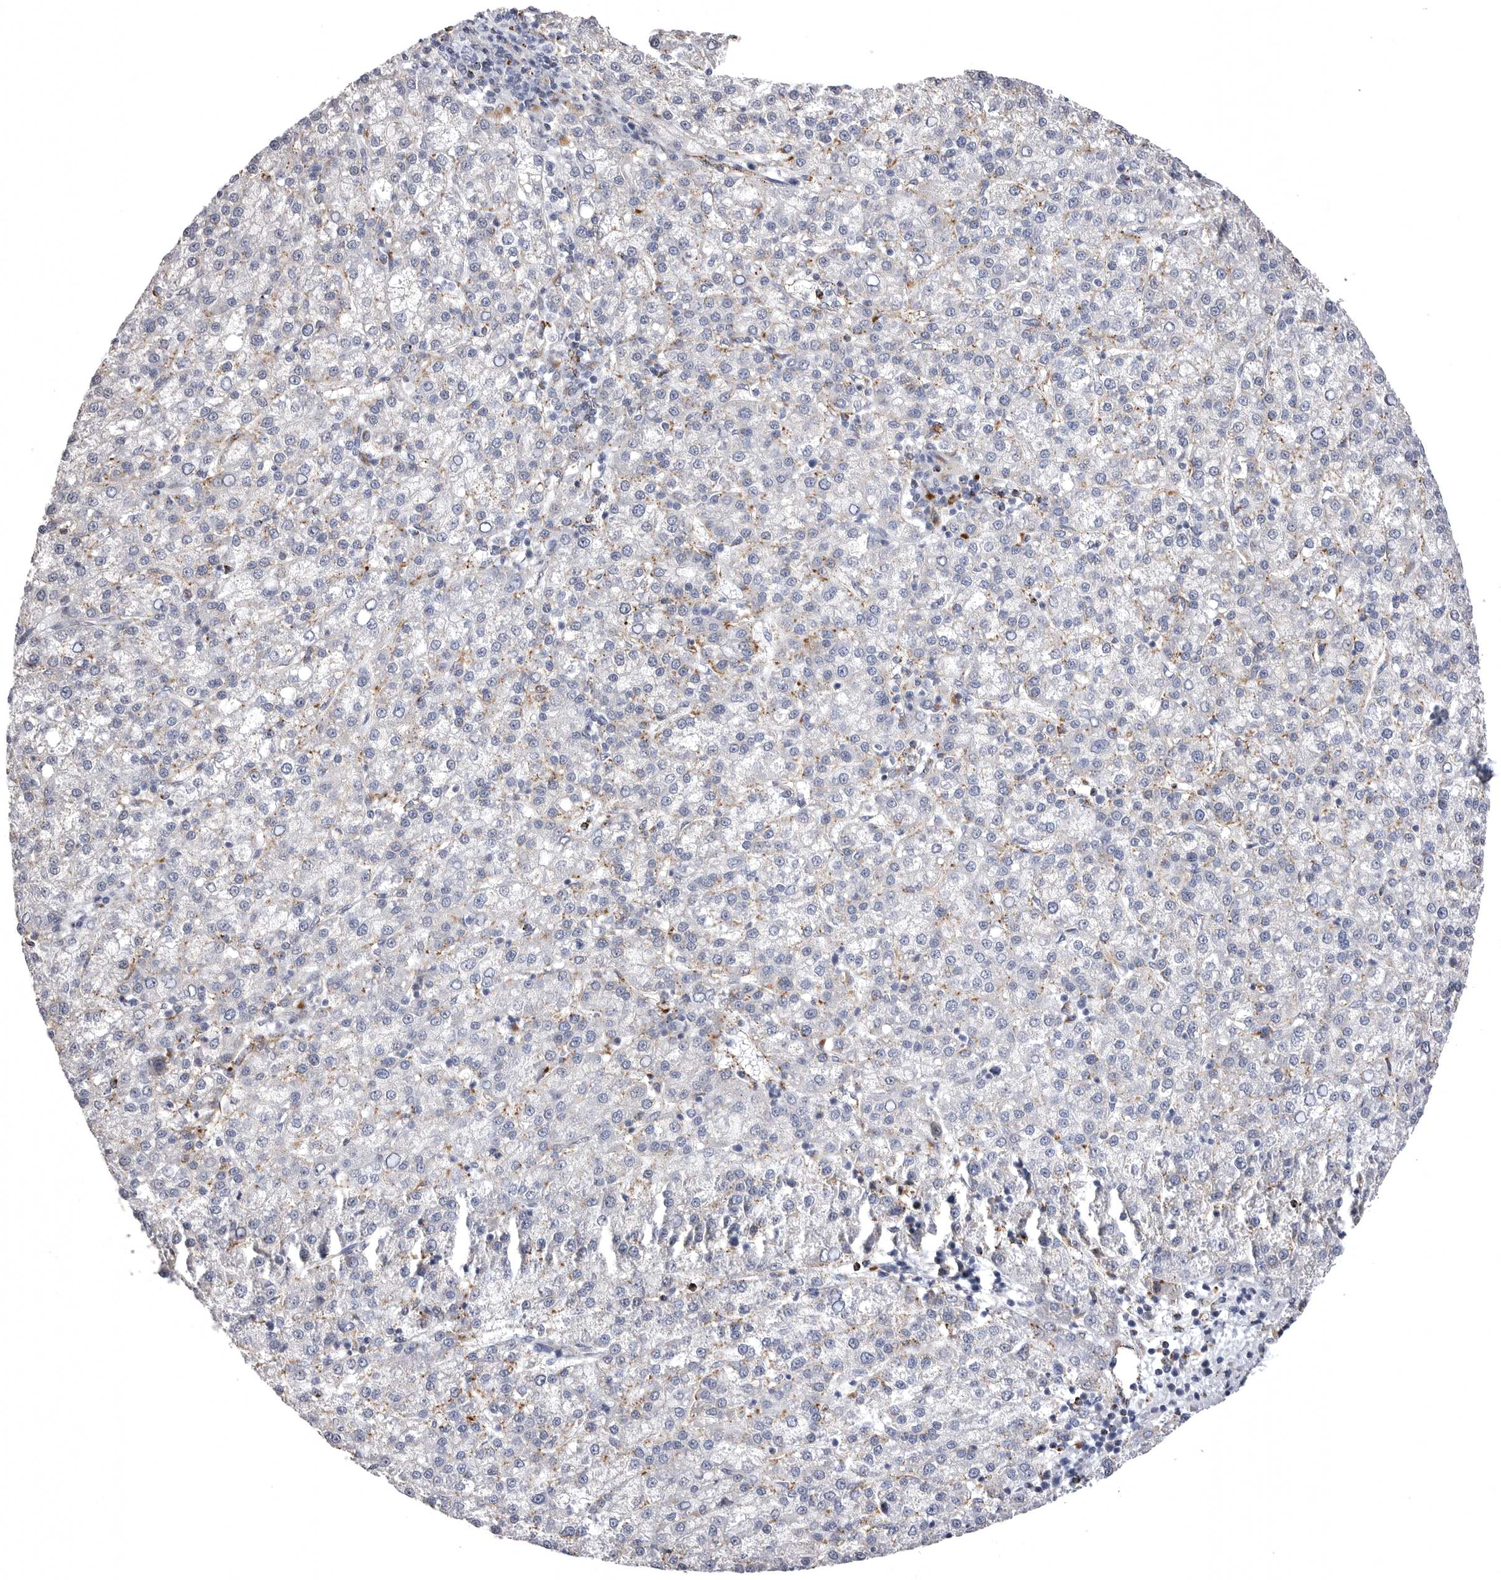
{"staining": {"intensity": "negative", "quantity": "none", "location": "none"}, "tissue": "liver cancer", "cell_type": "Tumor cells", "image_type": "cancer", "snomed": [{"axis": "morphology", "description": "Carcinoma, Hepatocellular, NOS"}, {"axis": "topography", "description": "Liver"}], "caption": "This is an immunohistochemistry (IHC) image of liver hepatocellular carcinoma. There is no expression in tumor cells.", "gene": "PSPN", "patient": {"sex": "female", "age": 58}}